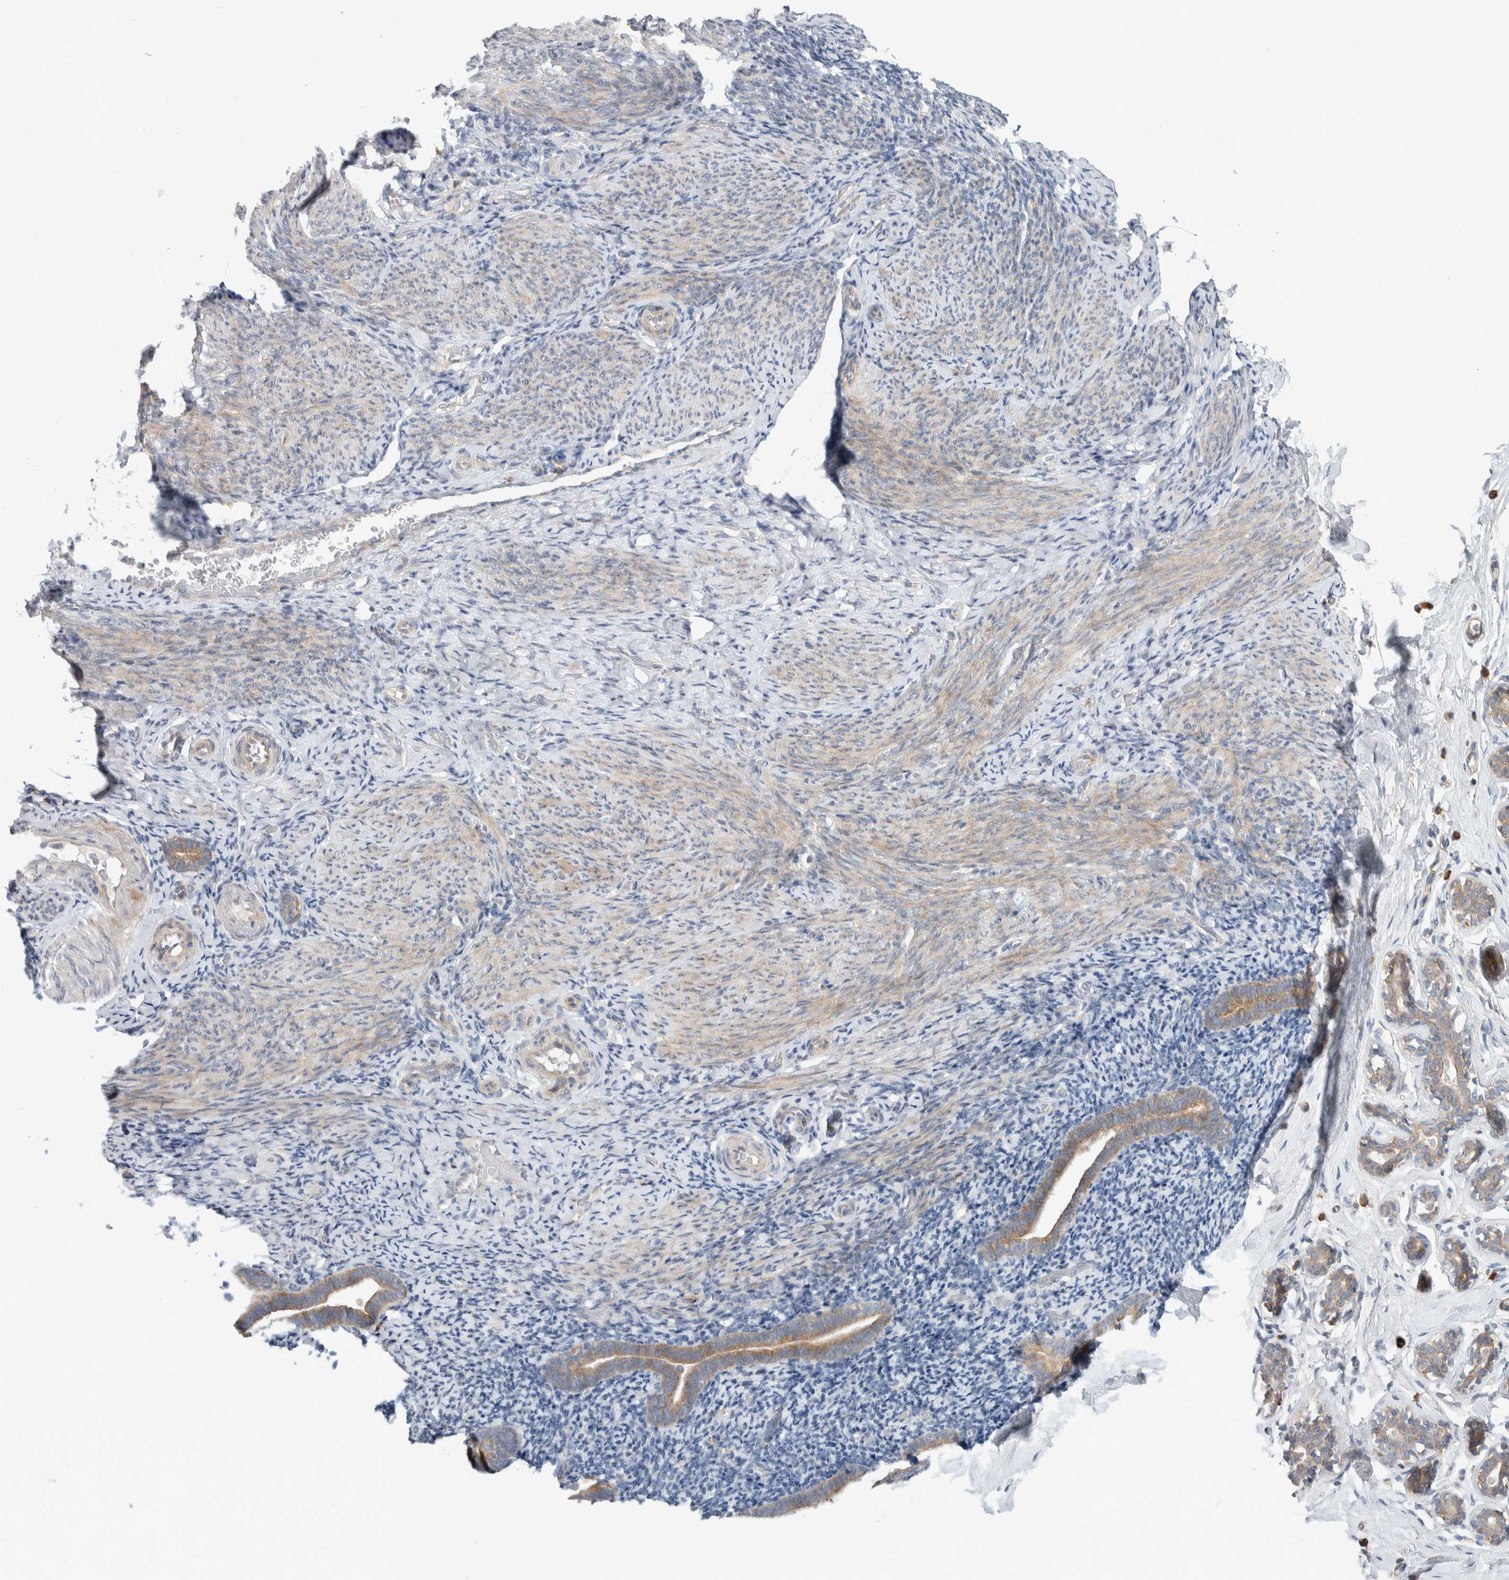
{"staining": {"intensity": "negative", "quantity": "none", "location": "none"}, "tissue": "endometrium", "cell_type": "Cells in endometrial stroma", "image_type": "normal", "snomed": [{"axis": "morphology", "description": "Normal tissue, NOS"}, {"axis": "topography", "description": "Endometrium"}], "caption": "Immunohistochemical staining of normal endometrium demonstrates no significant expression in cells in endometrial stroma. Brightfield microscopy of immunohistochemistry (IHC) stained with DAB (brown) and hematoxylin (blue), captured at high magnification.", "gene": "ADCY8", "patient": {"sex": "female", "age": 51}}